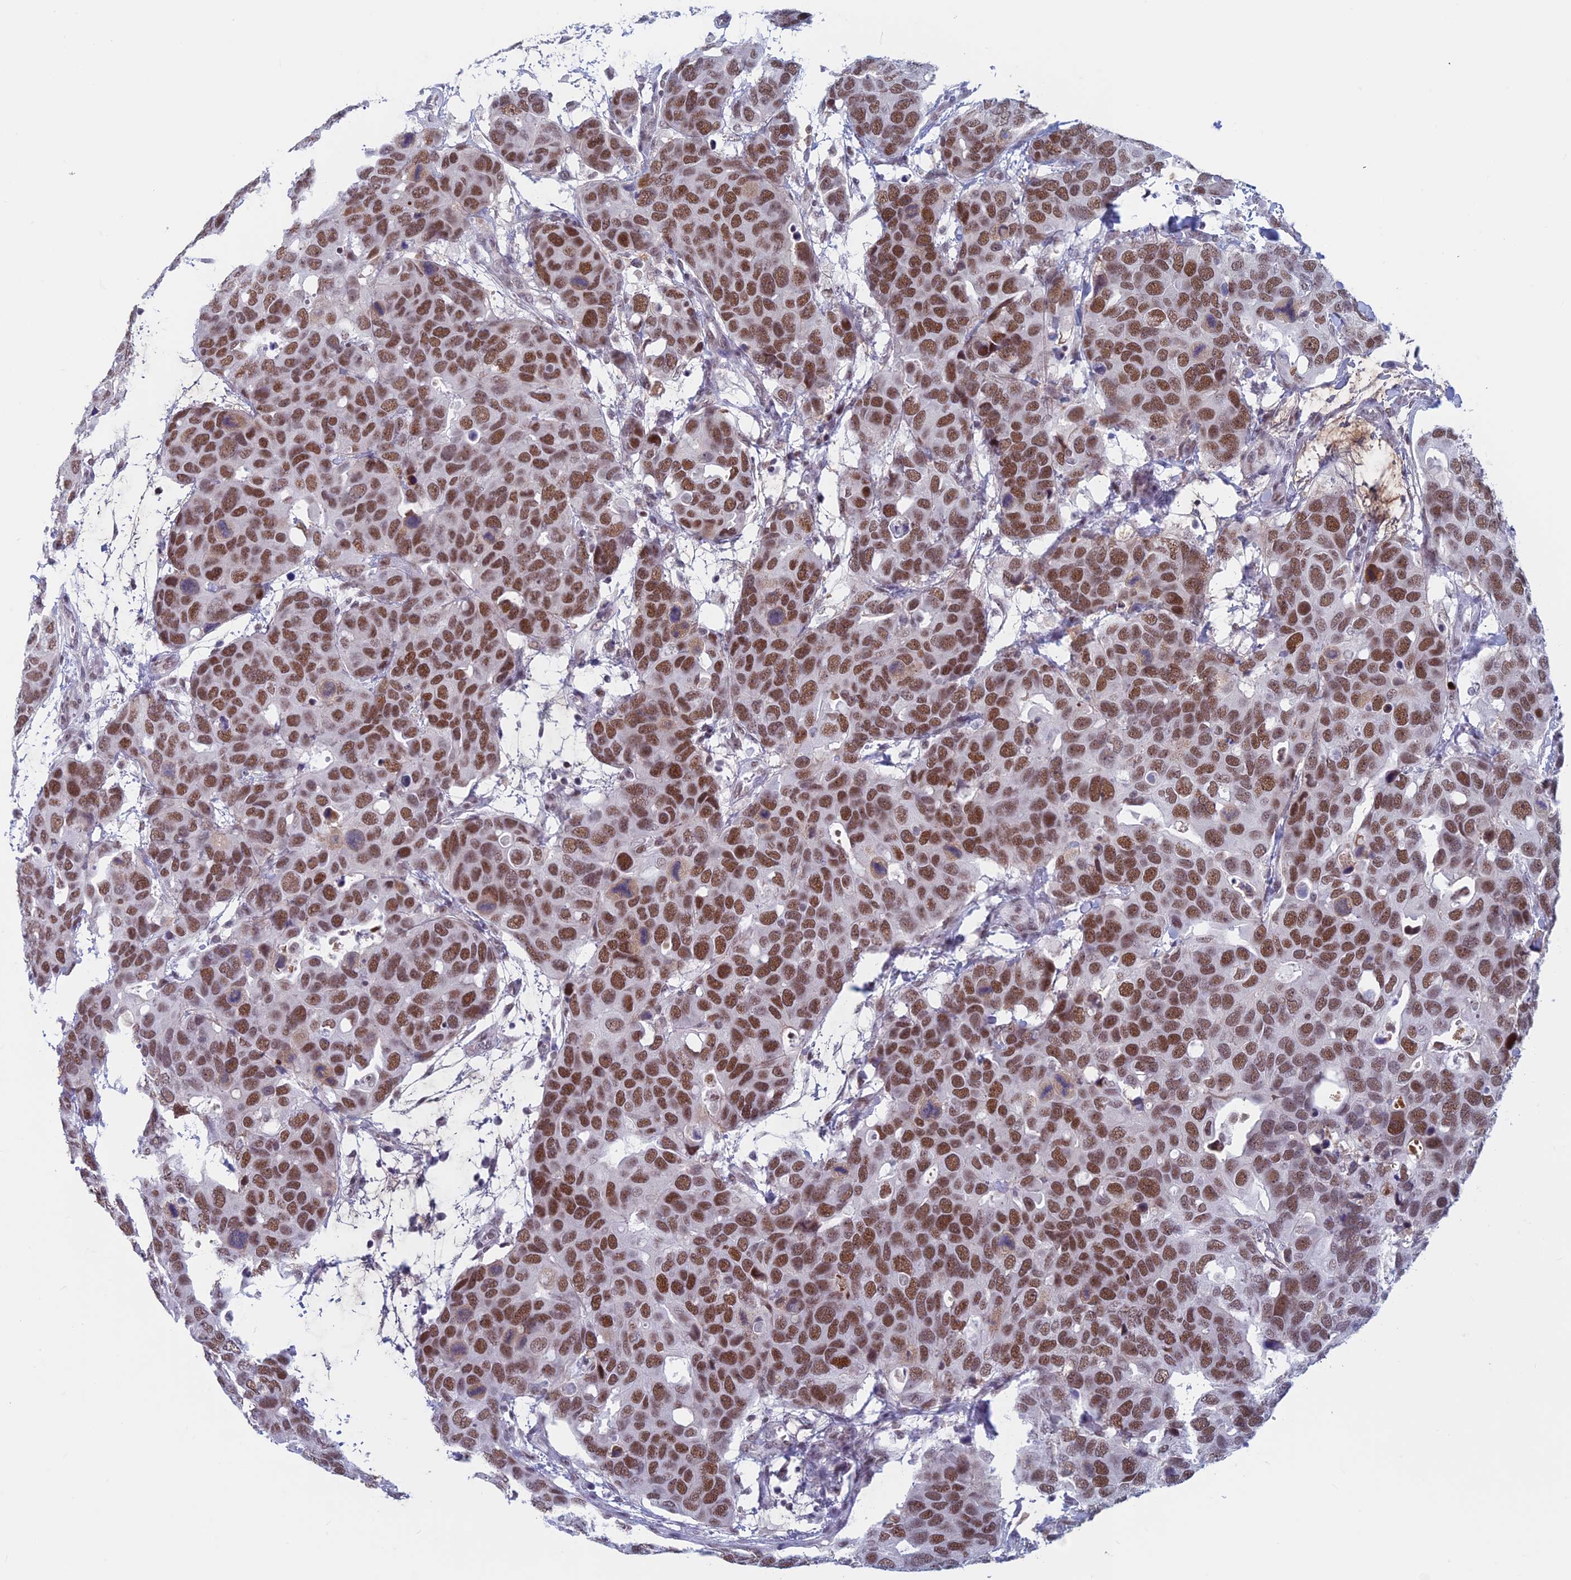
{"staining": {"intensity": "moderate", "quantity": ">75%", "location": "nuclear"}, "tissue": "breast cancer", "cell_type": "Tumor cells", "image_type": "cancer", "snomed": [{"axis": "morphology", "description": "Duct carcinoma"}, {"axis": "topography", "description": "Breast"}], "caption": "Brown immunohistochemical staining in infiltrating ductal carcinoma (breast) shows moderate nuclear positivity in approximately >75% of tumor cells.", "gene": "ASH2L", "patient": {"sex": "female", "age": 83}}